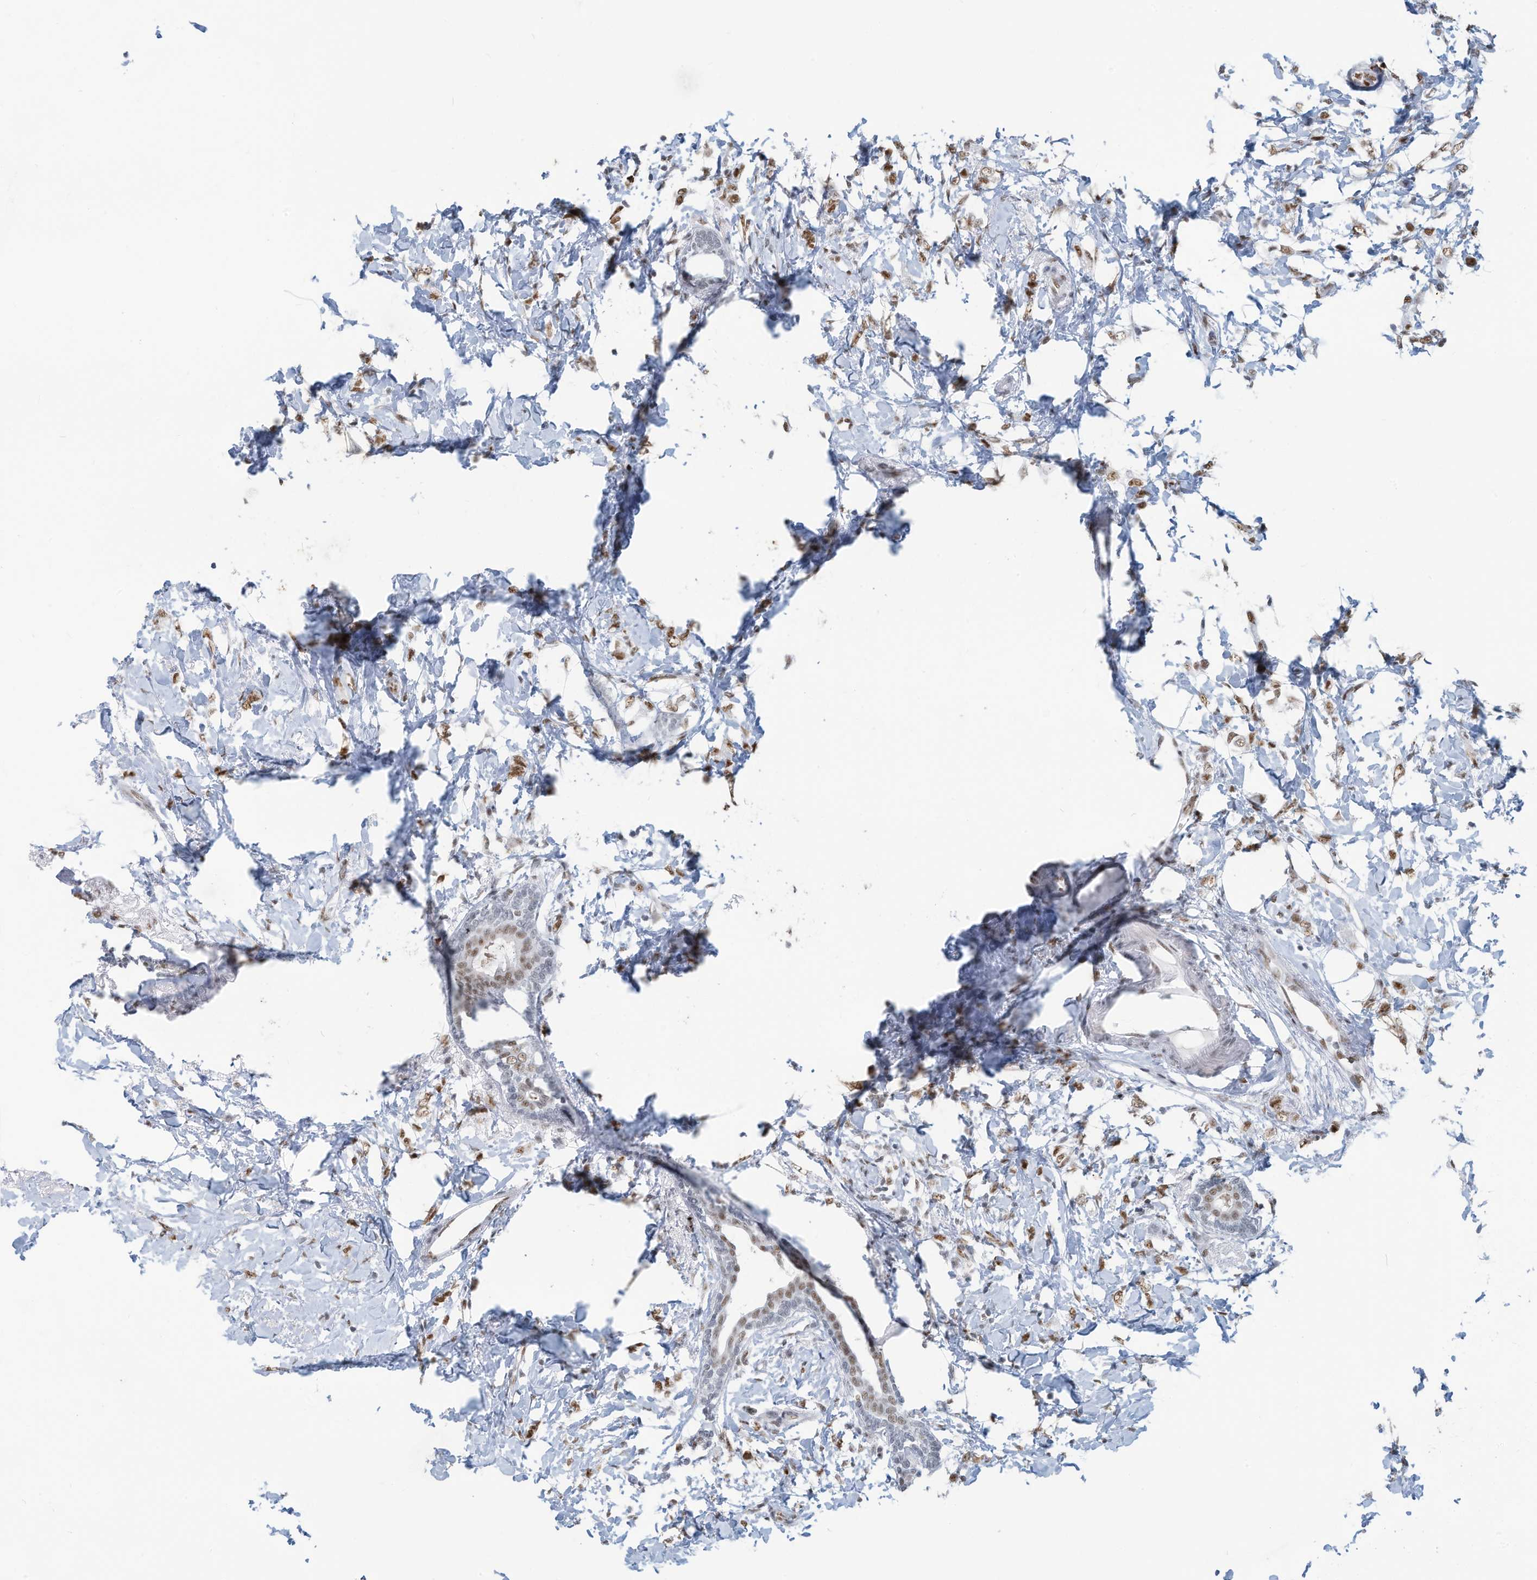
{"staining": {"intensity": "moderate", "quantity": ">75%", "location": "nuclear"}, "tissue": "breast cancer", "cell_type": "Tumor cells", "image_type": "cancer", "snomed": [{"axis": "morphology", "description": "Normal tissue, NOS"}, {"axis": "morphology", "description": "Lobular carcinoma"}, {"axis": "topography", "description": "Breast"}], "caption": "Tumor cells show medium levels of moderate nuclear expression in approximately >75% of cells in human breast cancer. (DAB (3,3'-diaminobenzidine) IHC with brightfield microscopy, high magnification).", "gene": "SARNP", "patient": {"sex": "female", "age": 47}}